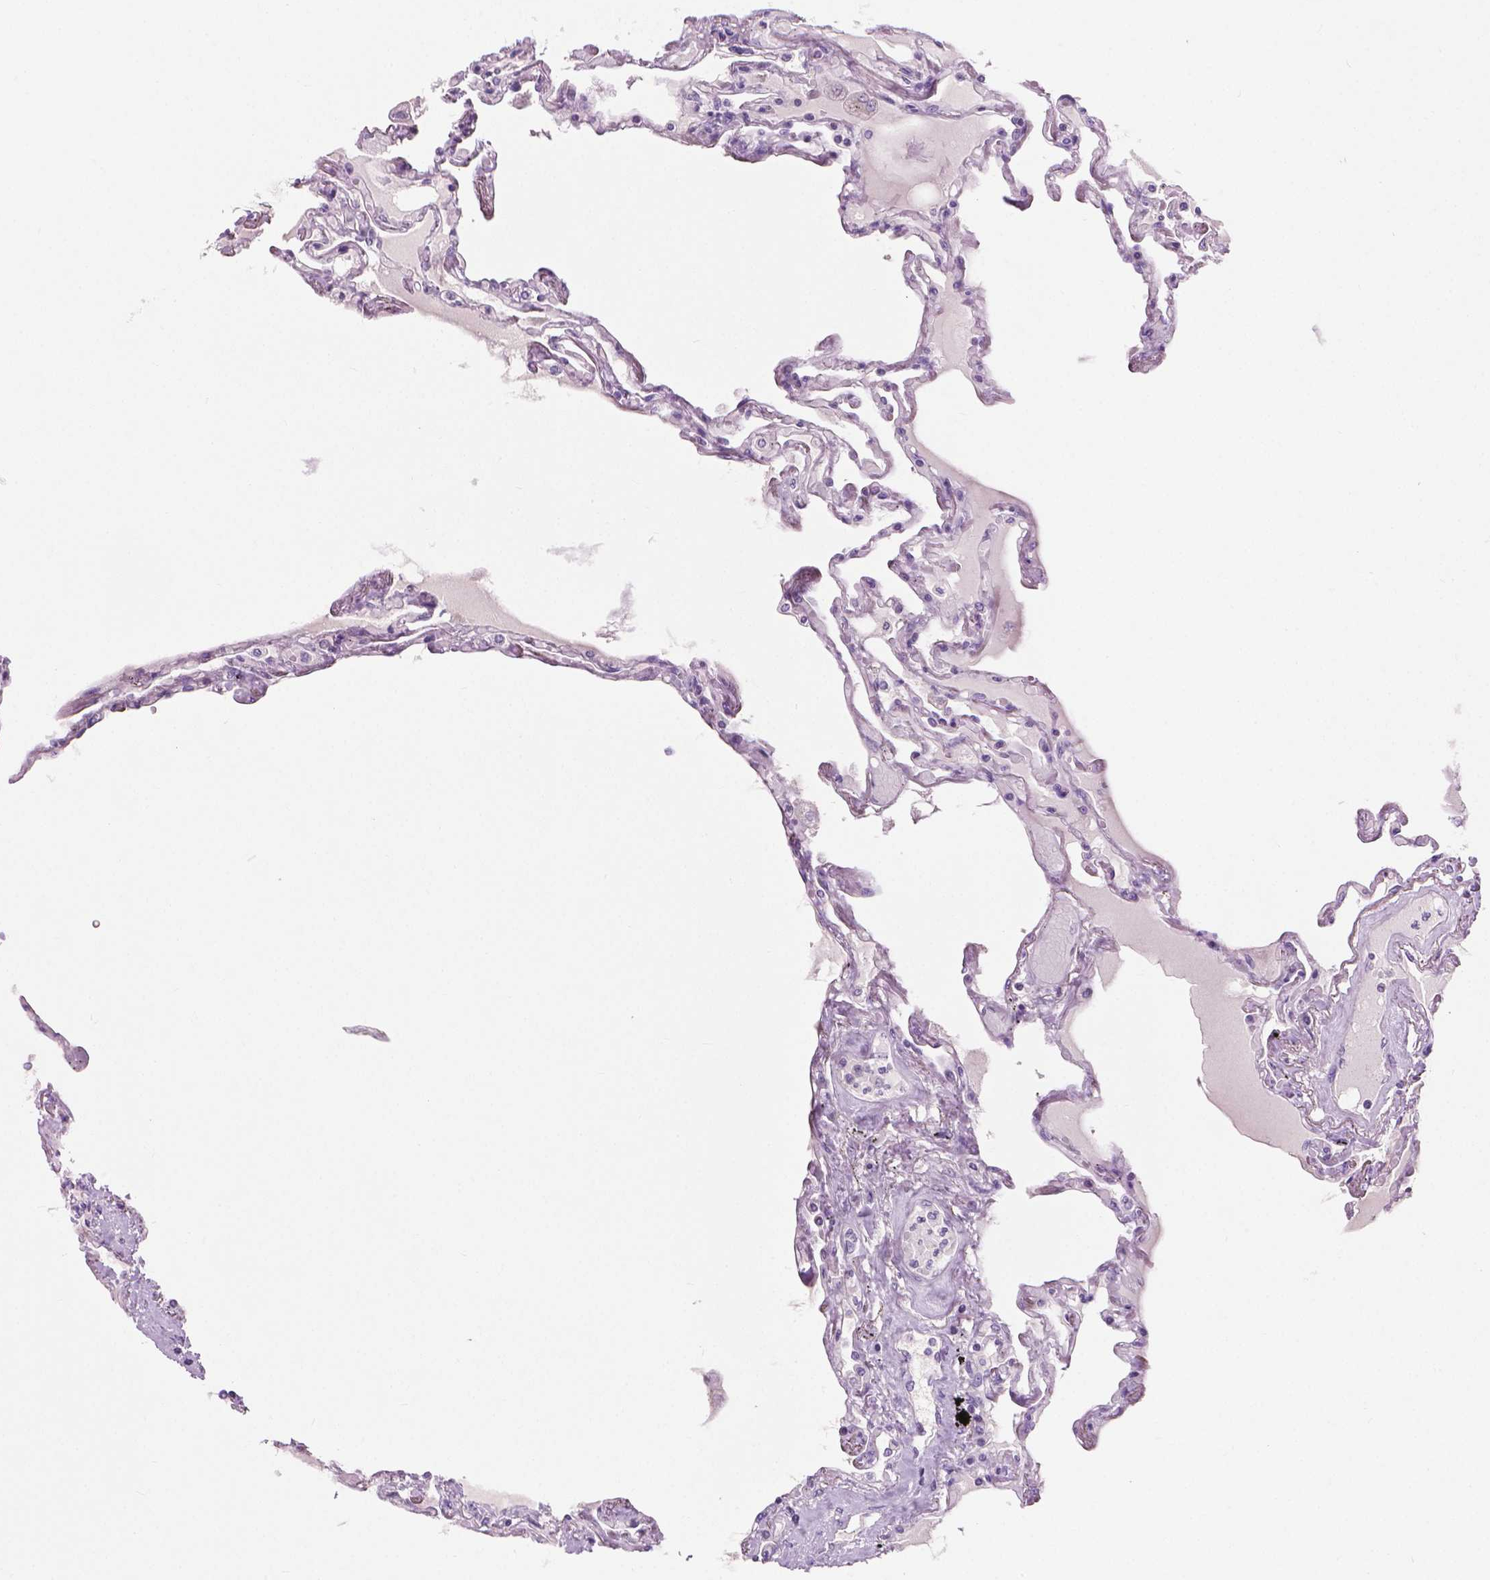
{"staining": {"intensity": "negative", "quantity": "none", "location": "none"}, "tissue": "lung", "cell_type": "Alveolar cells", "image_type": "normal", "snomed": [{"axis": "morphology", "description": "Normal tissue, NOS"}, {"axis": "morphology", "description": "Adenocarcinoma, NOS"}, {"axis": "topography", "description": "Cartilage tissue"}, {"axis": "topography", "description": "Lung"}], "caption": "Benign lung was stained to show a protein in brown. There is no significant positivity in alveolar cells. (DAB immunohistochemistry visualized using brightfield microscopy, high magnification).", "gene": "KRT73", "patient": {"sex": "female", "age": 67}}